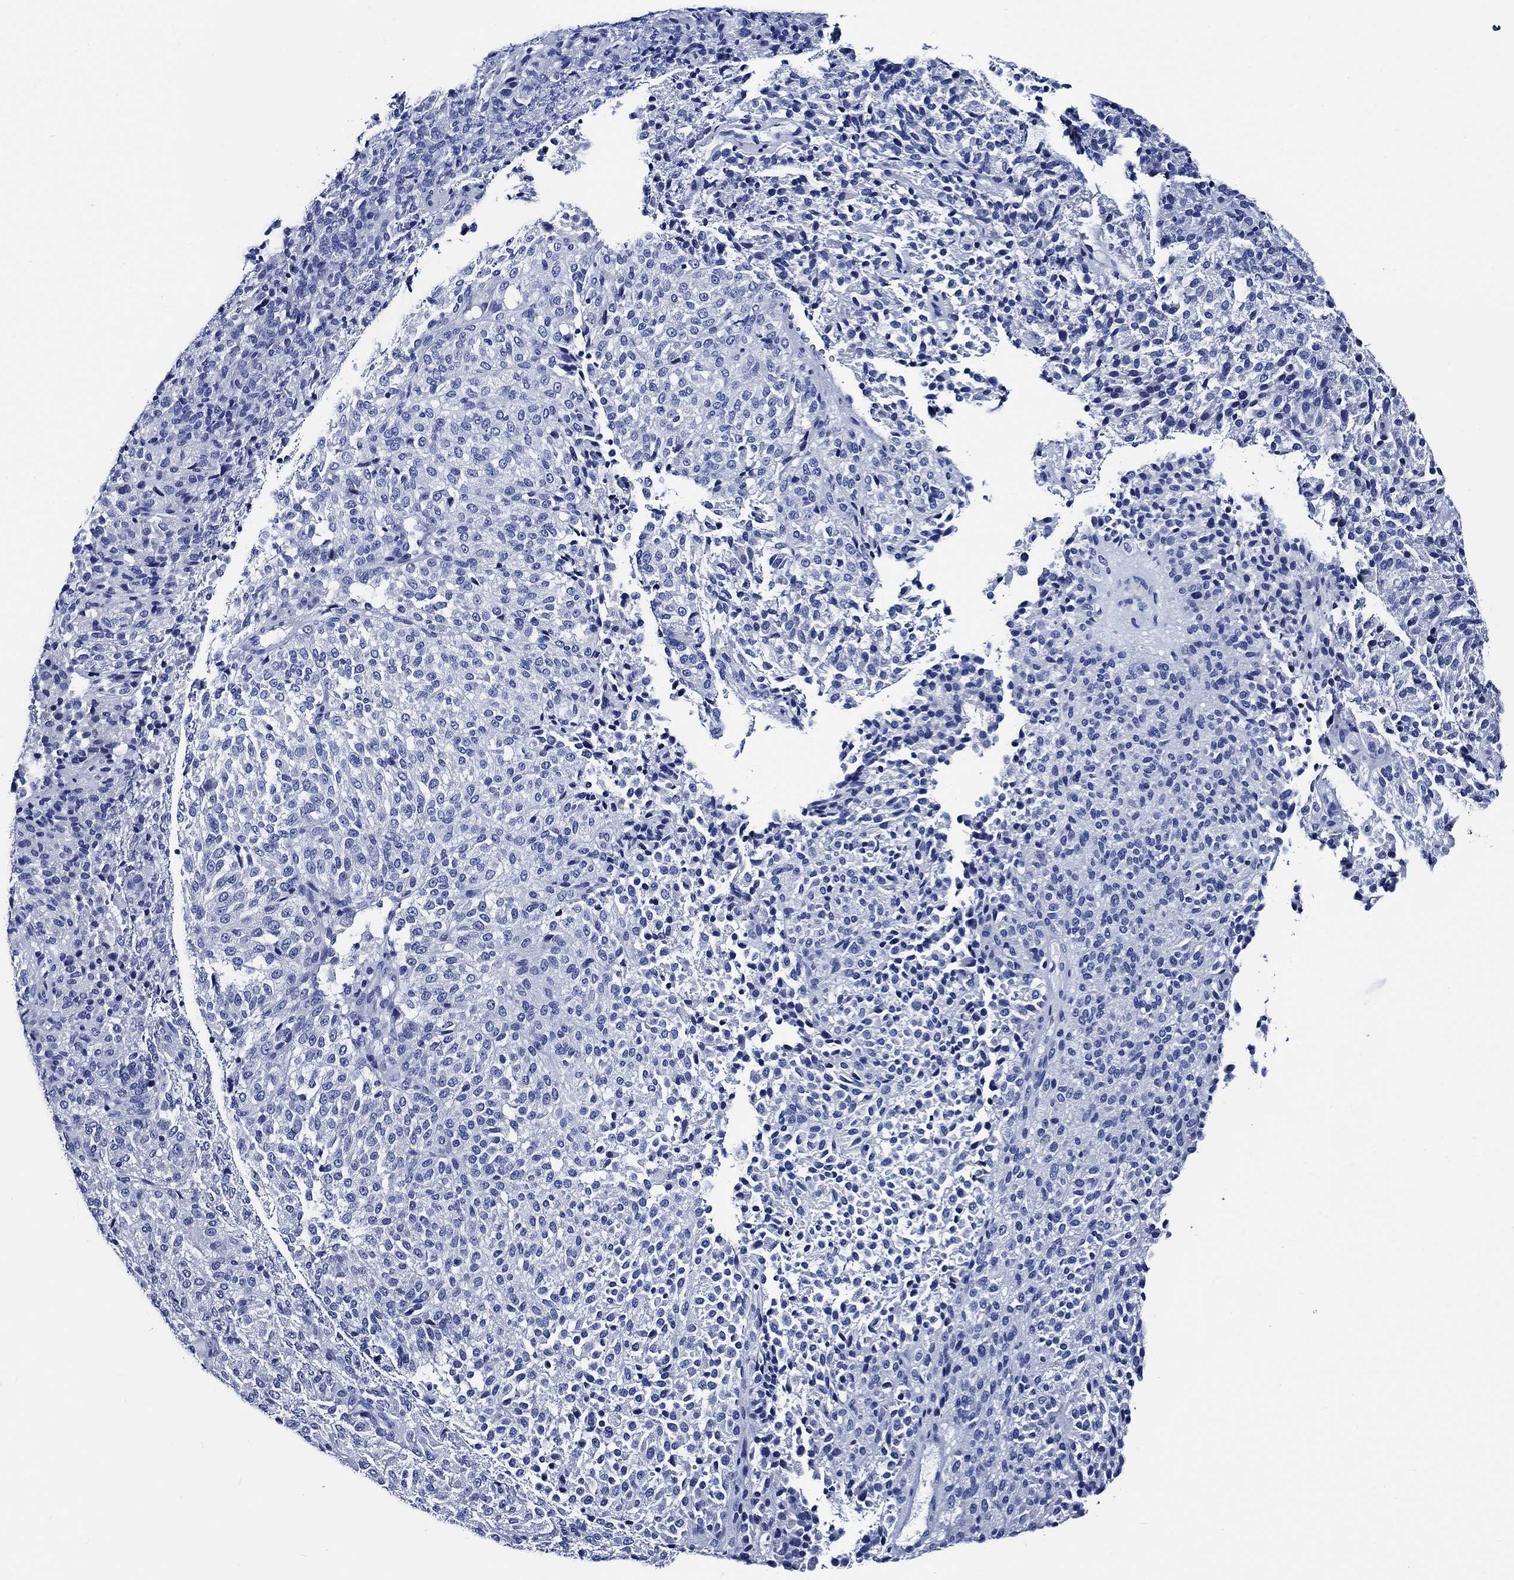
{"staining": {"intensity": "negative", "quantity": "none", "location": "none"}, "tissue": "melanoma", "cell_type": "Tumor cells", "image_type": "cancer", "snomed": [{"axis": "morphology", "description": "Malignant melanoma, Metastatic site"}, {"axis": "topography", "description": "Brain"}], "caption": "A high-resolution micrograph shows IHC staining of malignant melanoma (metastatic site), which shows no significant expression in tumor cells.", "gene": "WDR62", "patient": {"sex": "female", "age": 56}}